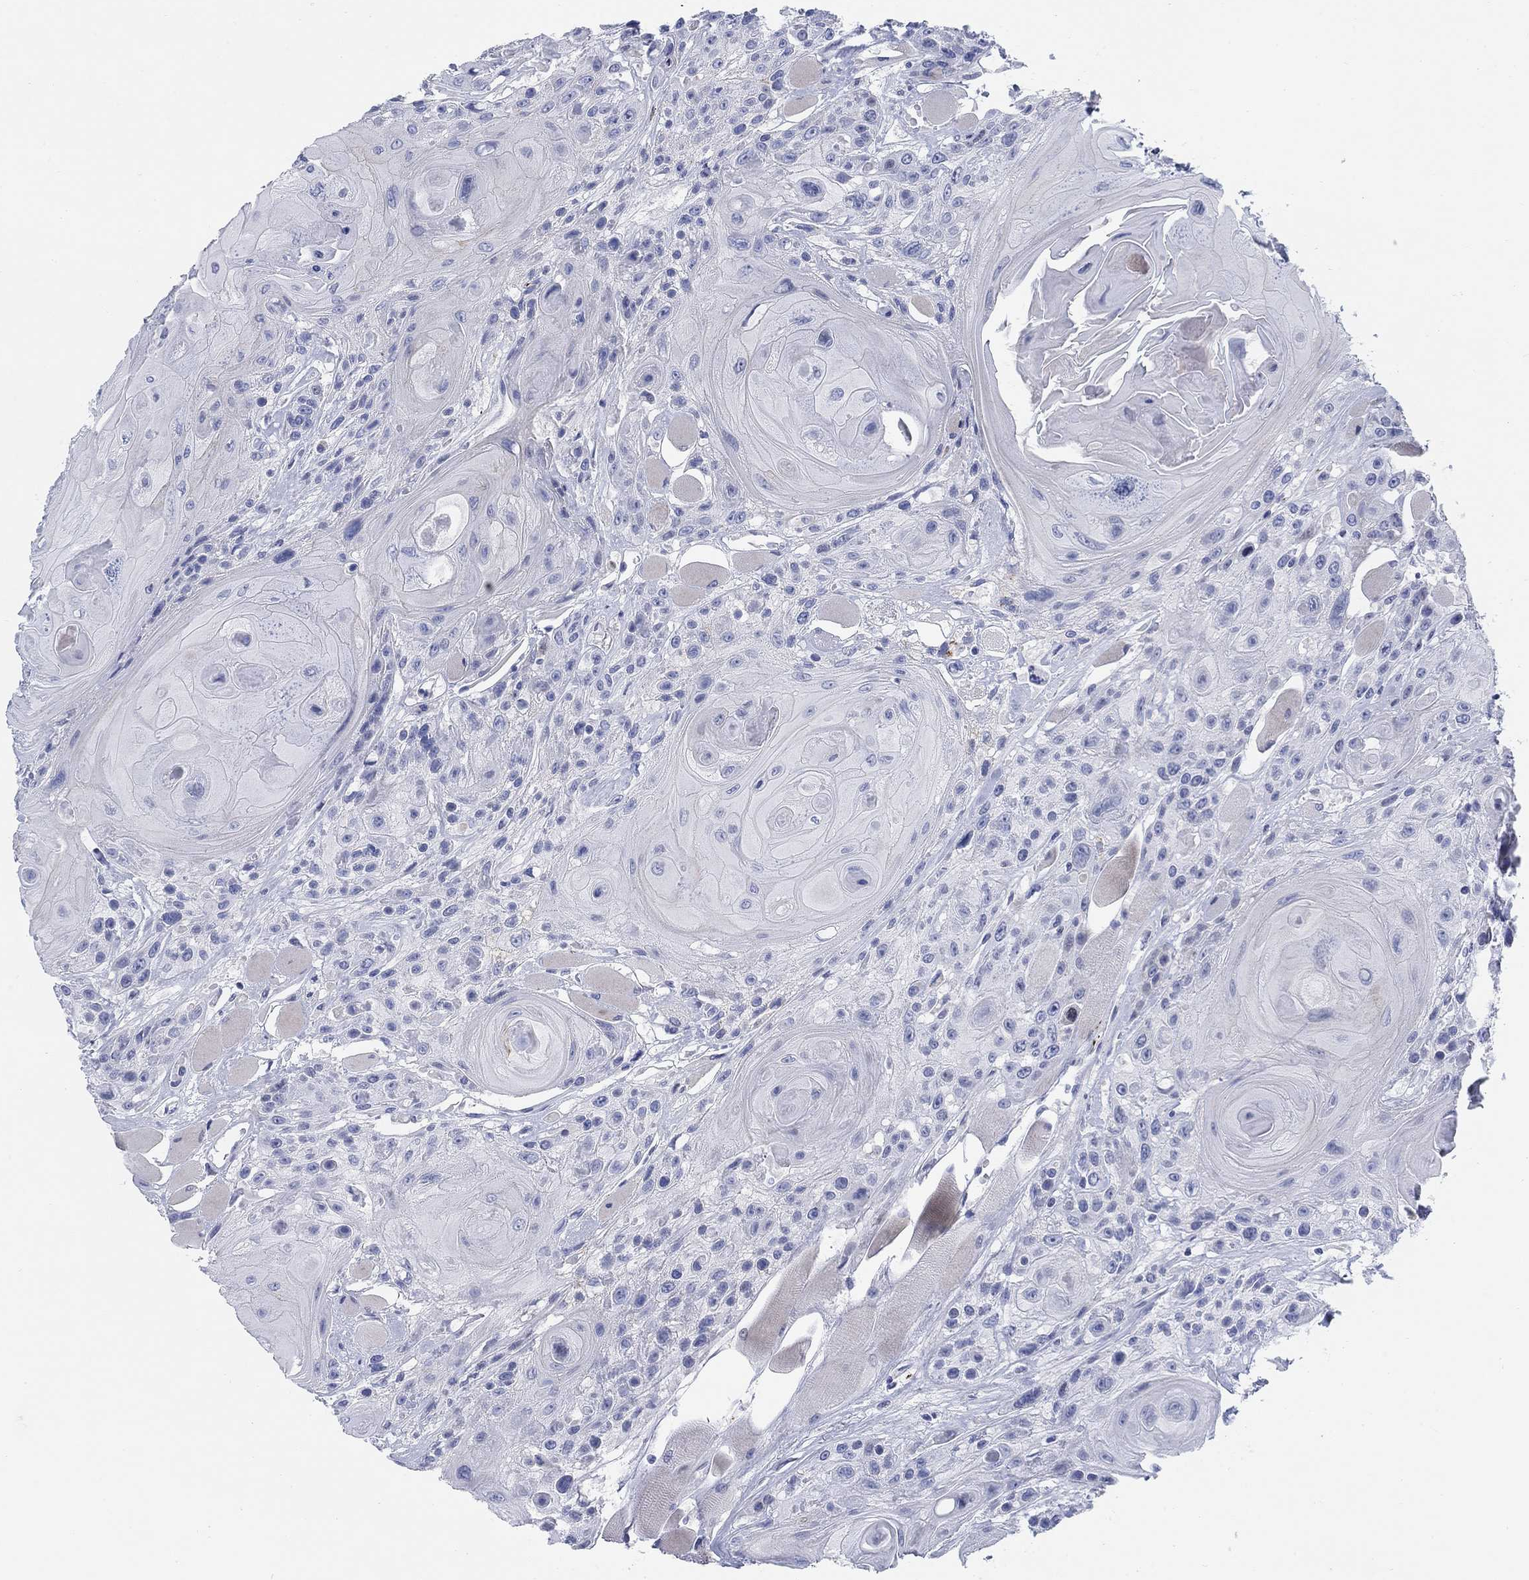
{"staining": {"intensity": "negative", "quantity": "none", "location": "none"}, "tissue": "head and neck cancer", "cell_type": "Tumor cells", "image_type": "cancer", "snomed": [{"axis": "morphology", "description": "Squamous cell carcinoma, NOS"}, {"axis": "topography", "description": "Head-Neck"}], "caption": "DAB (3,3'-diaminobenzidine) immunohistochemical staining of squamous cell carcinoma (head and neck) exhibits no significant staining in tumor cells.", "gene": "HEATR4", "patient": {"sex": "female", "age": 59}}